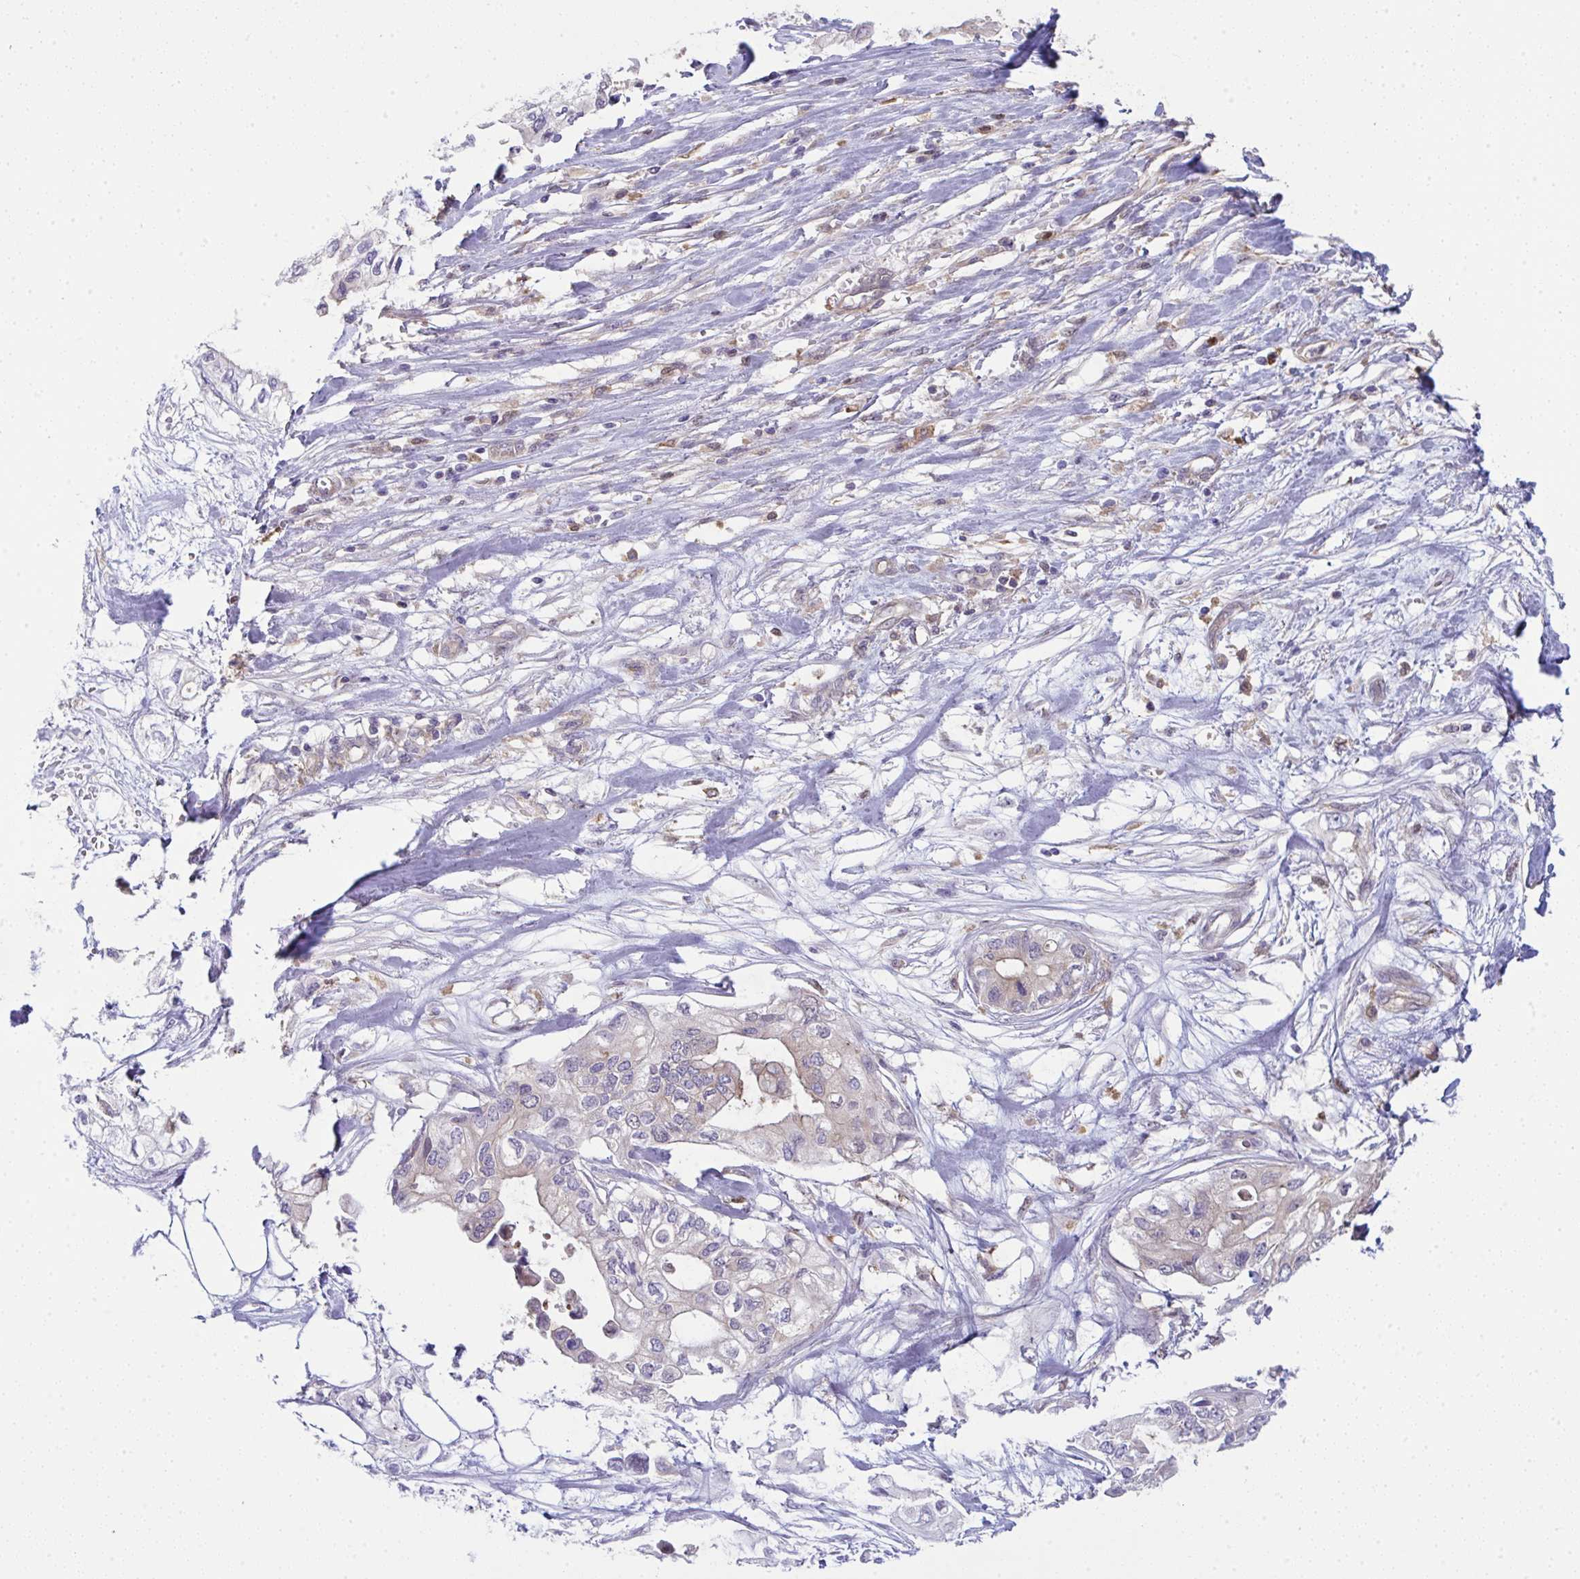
{"staining": {"intensity": "weak", "quantity": "<25%", "location": "cytoplasmic/membranous"}, "tissue": "pancreatic cancer", "cell_type": "Tumor cells", "image_type": "cancer", "snomed": [{"axis": "morphology", "description": "Adenocarcinoma, NOS"}, {"axis": "topography", "description": "Pancreas"}], "caption": "An immunohistochemistry micrograph of pancreatic cancer is shown. There is no staining in tumor cells of pancreatic cancer.", "gene": "ALDH16A1", "patient": {"sex": "female", "age": 63}}